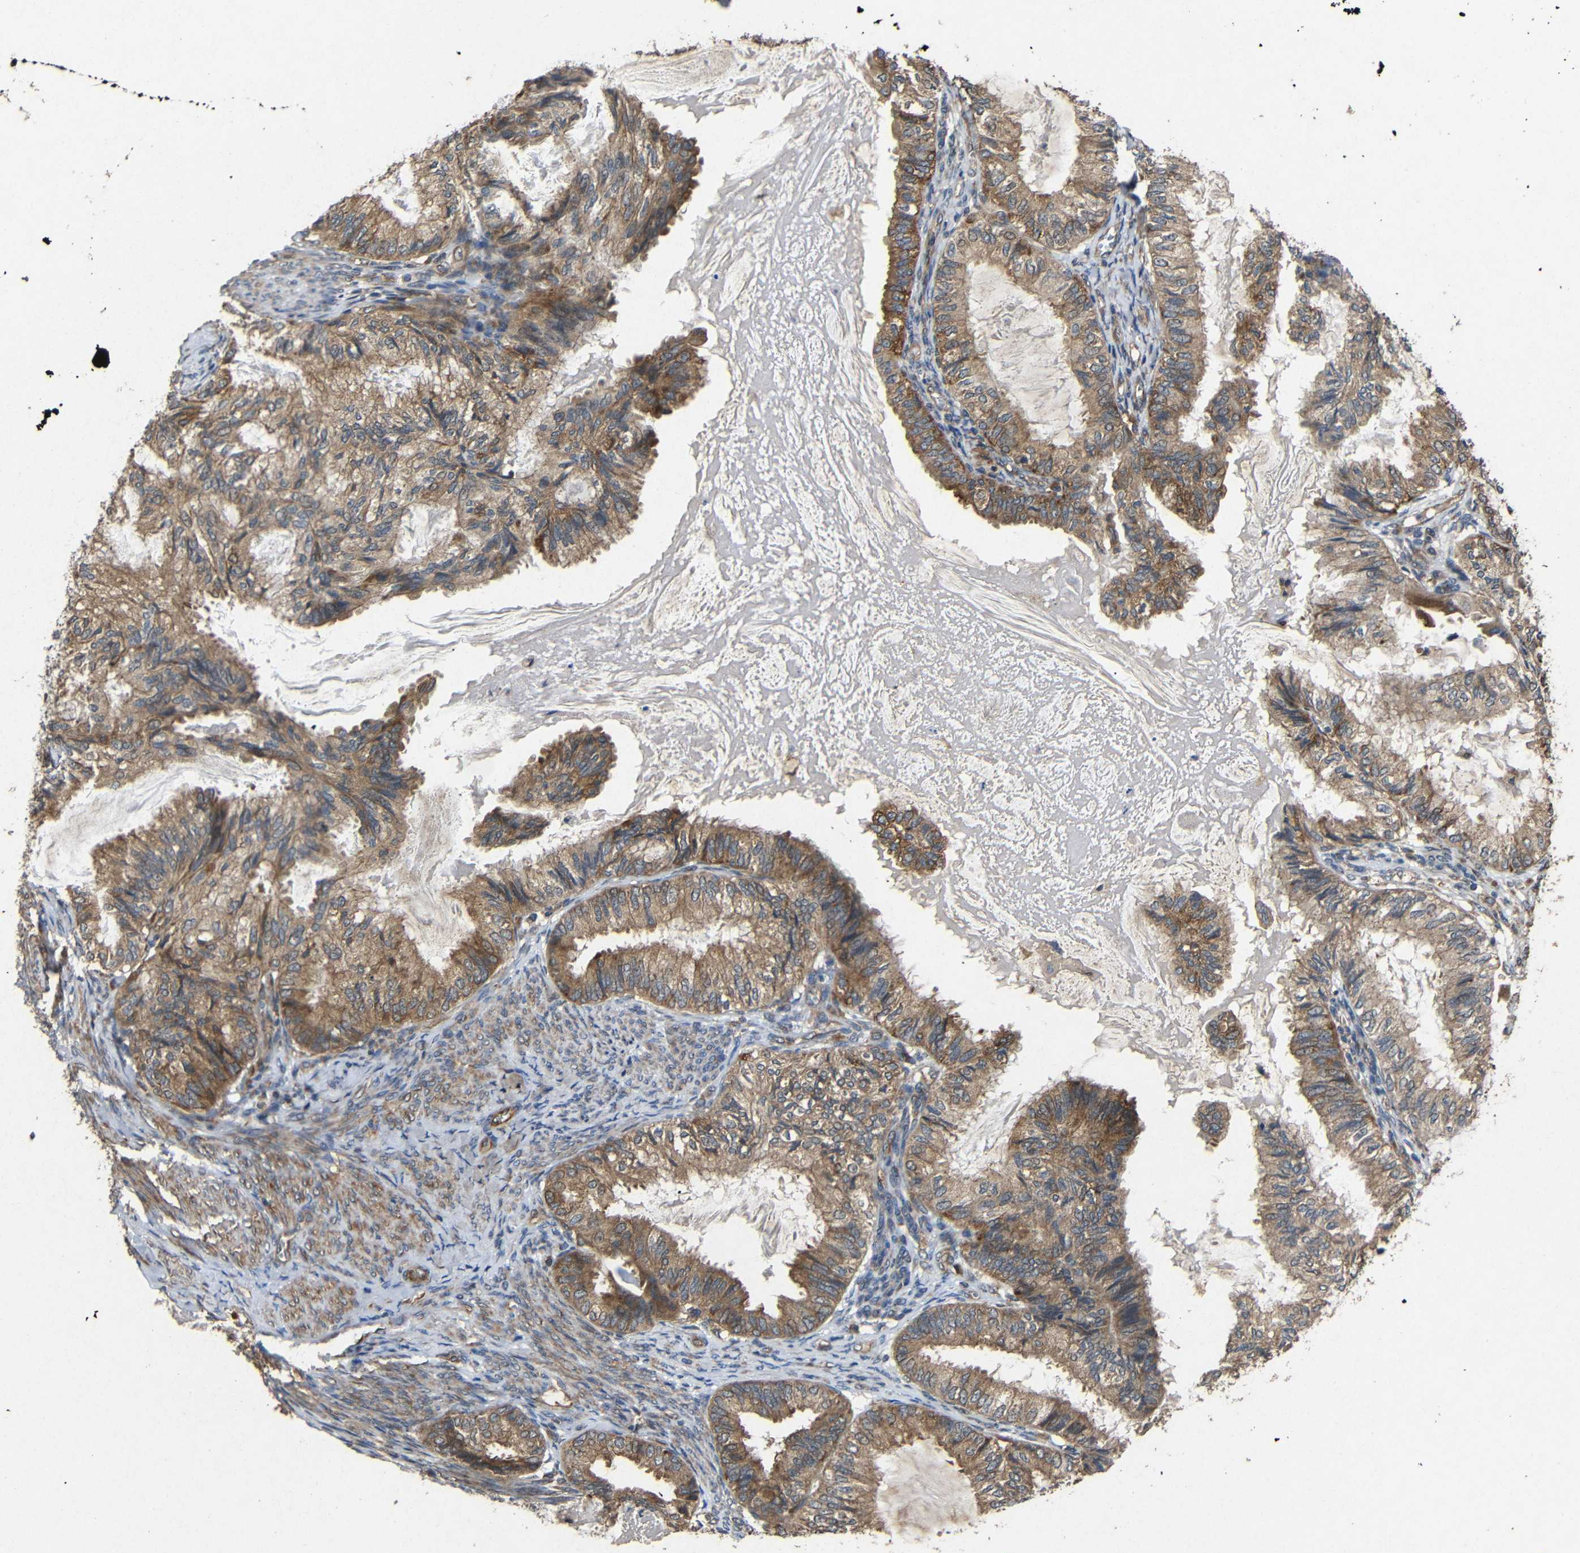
{"staining": {"intensity": "moderate", "quantity": ">75%", "location": "cytoplasmic/membranous"}, "tissue": "cervical cancer", "cell_type": "Tumor cells", "image_type": "cancer", "snomed": [{"axis": "morphology", "description": "Normal tissue, NOS"}, {"axis": "morphology", "description": "Adenocarcinoma, NOS"}, {"axis": "topography", "description": "Cervix"}, {"axis": "topography", "description": "Endometrium"}], "caption": "About >75% of tumor cells in human adenocarcinoma (cervical) display moderate cytoplasmic/membranous protein staining as visualized by brown immunohistochemical staining.", "gene": "EIF2S1", "patient": {"sex": "female", "age": 86}}